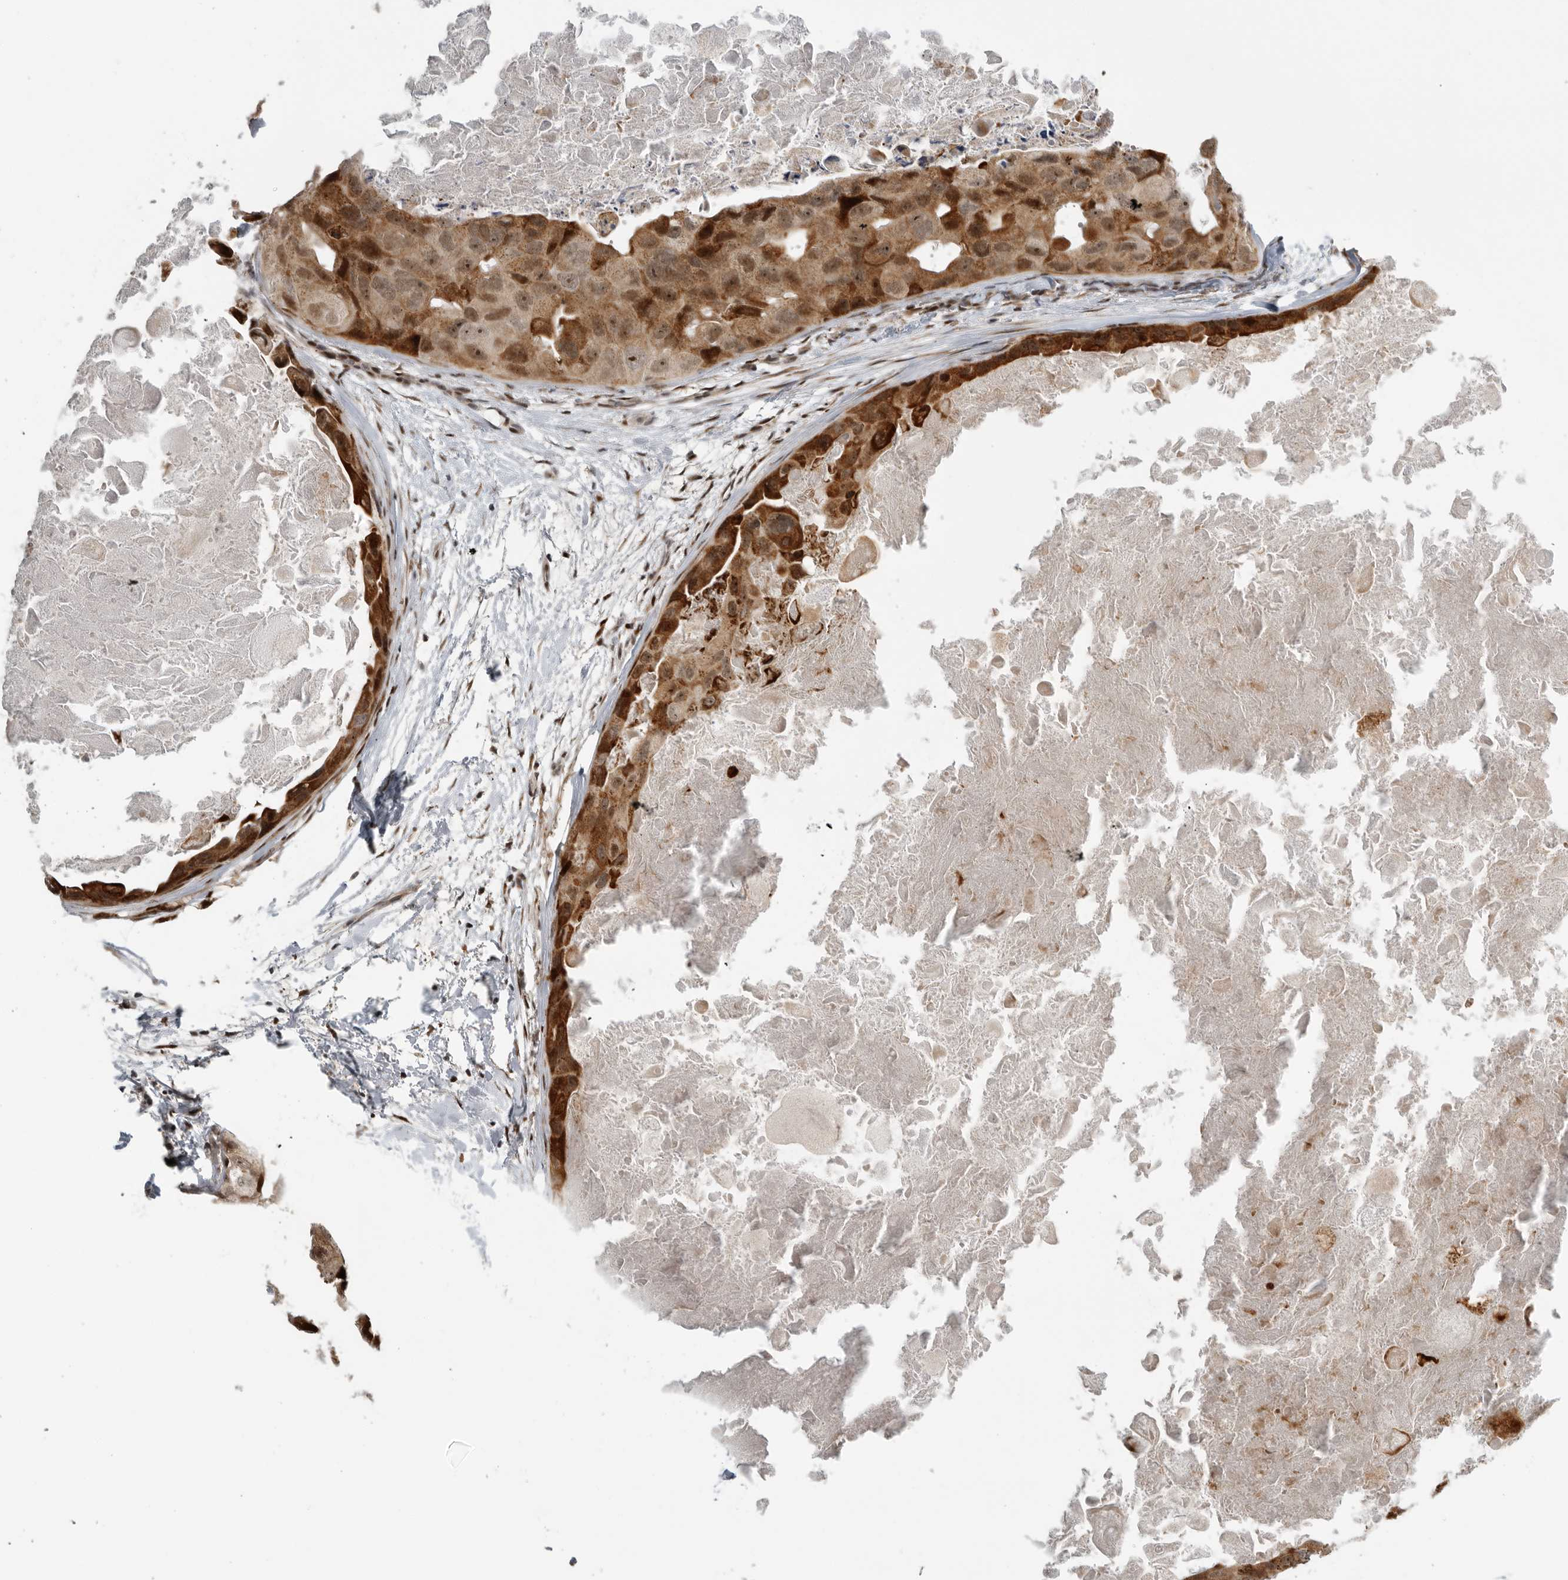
{"staining": {"intensity": "strong", "quantity": ">75%", "location": "cytoplasmic/membranous,nuclear"}, "tissue": "breast cancer", "cell_type": "Tumor cells", "image_type": "cancer", "snomed": [{"axis": "morphology", "description": "Duct carcinoma"}, {"axis": "topography", "description": "Breast"}], "caption": "Immunohistochemistry (IHC) photomicrograph of infiltrating ductal carcinoma (breast) stained for a protein (brown), which reveals high levels of strong cytoplasmic/membranous and nuclear expression in about >75% of tumor cells.", "gene": "PCMTD1", "patient": {"sex": "female", "age": 62}}